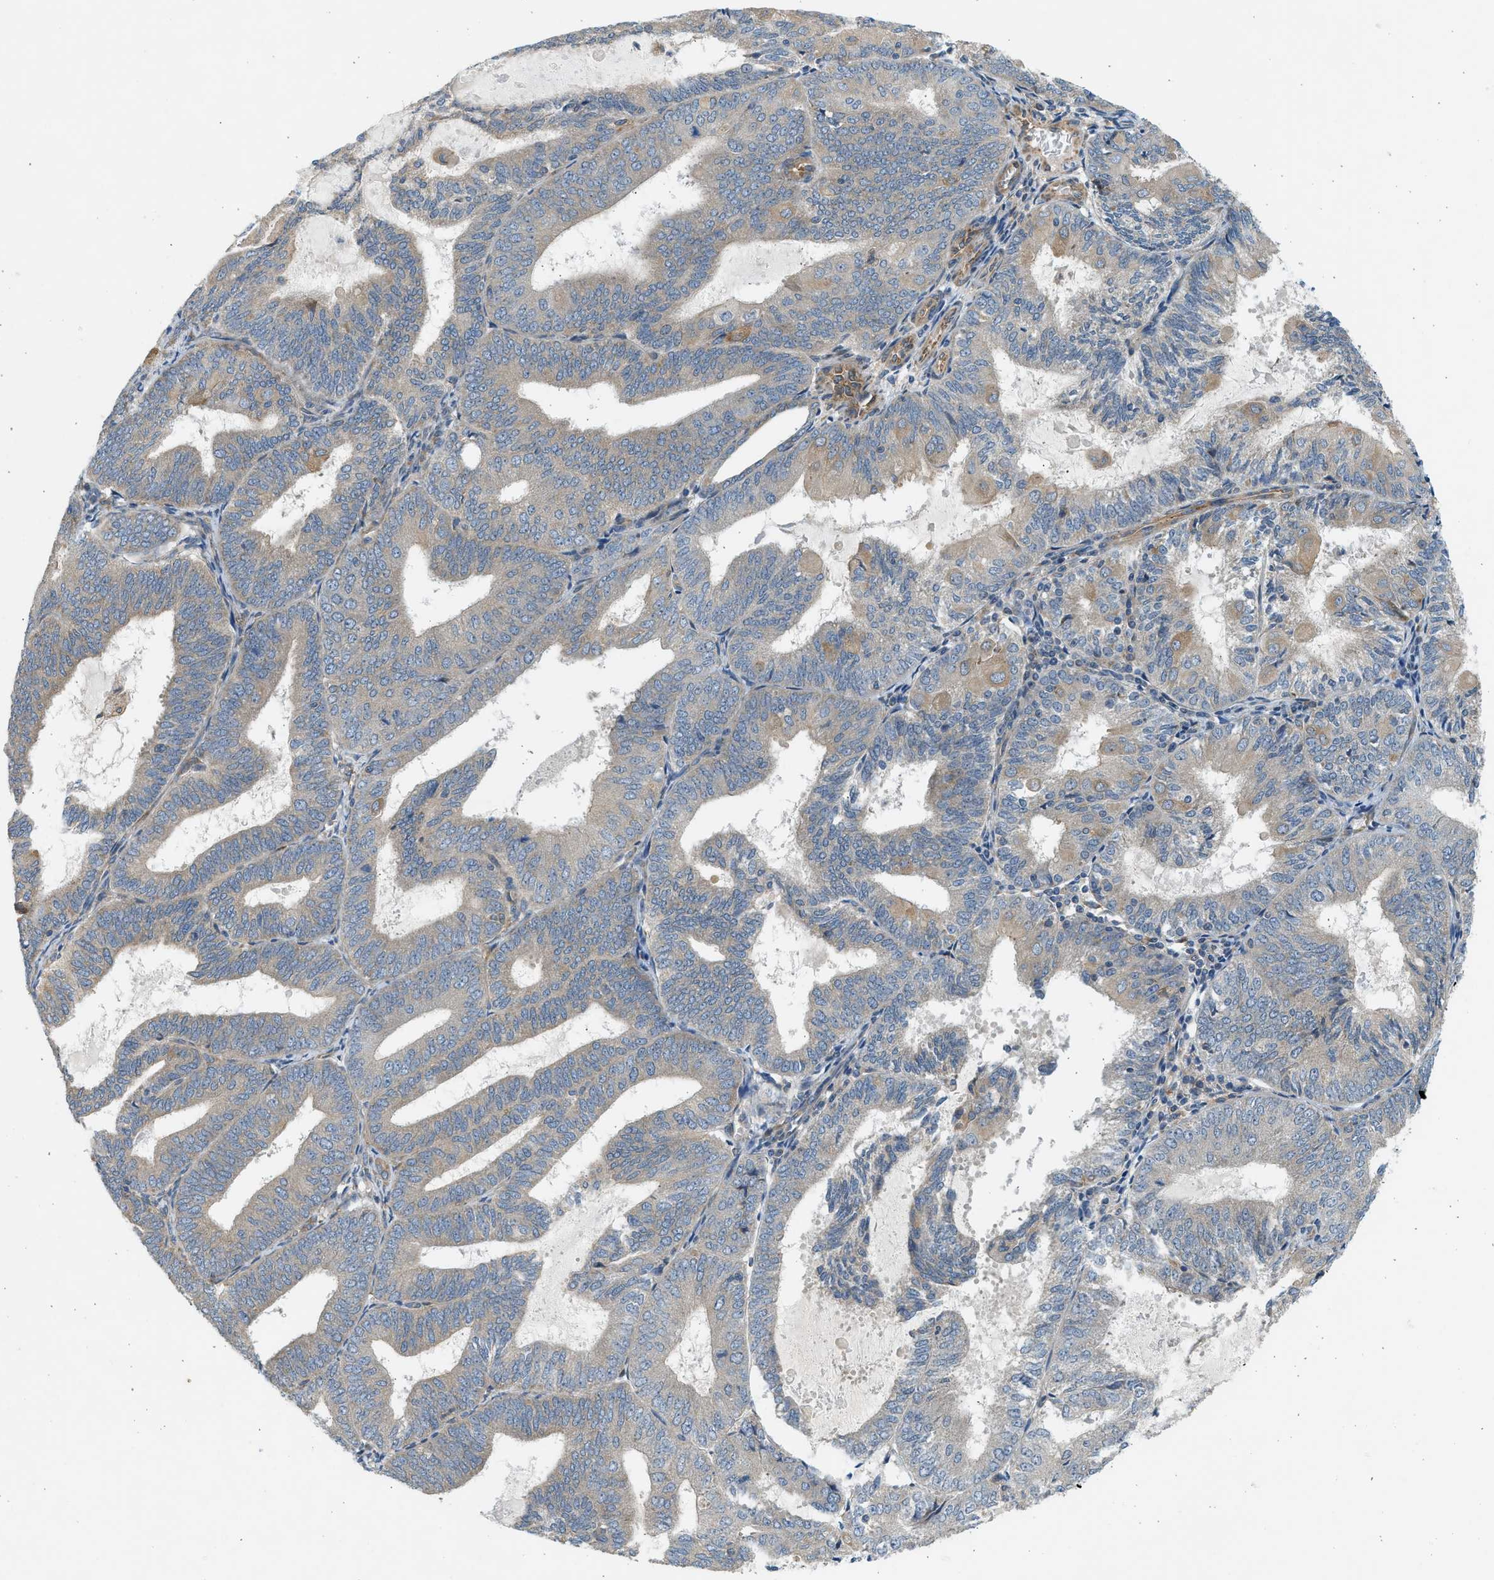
{"staining": {"intensity": "moderate", "quantity": "<25%", "location": "cytoplasmic/membranous"}, "tissue": "endometrial cancer", "cell_type": "Tumor cells", "image_type": "cancer", "snomed": [{"axis": "morphology", "description": "Adenocarcinoma, NOS"}, {"axis": "topography", "description": "Endometrium"}], "caption": "Immunohistochemical staining of endometrial cancer (adenocarcinoma) displays moderate cytoplasmic/membranous protein staining in approximately <25% of tumor cells.", "gene": "KDELR2", "patient": {"sex": "female", "age": 81}}